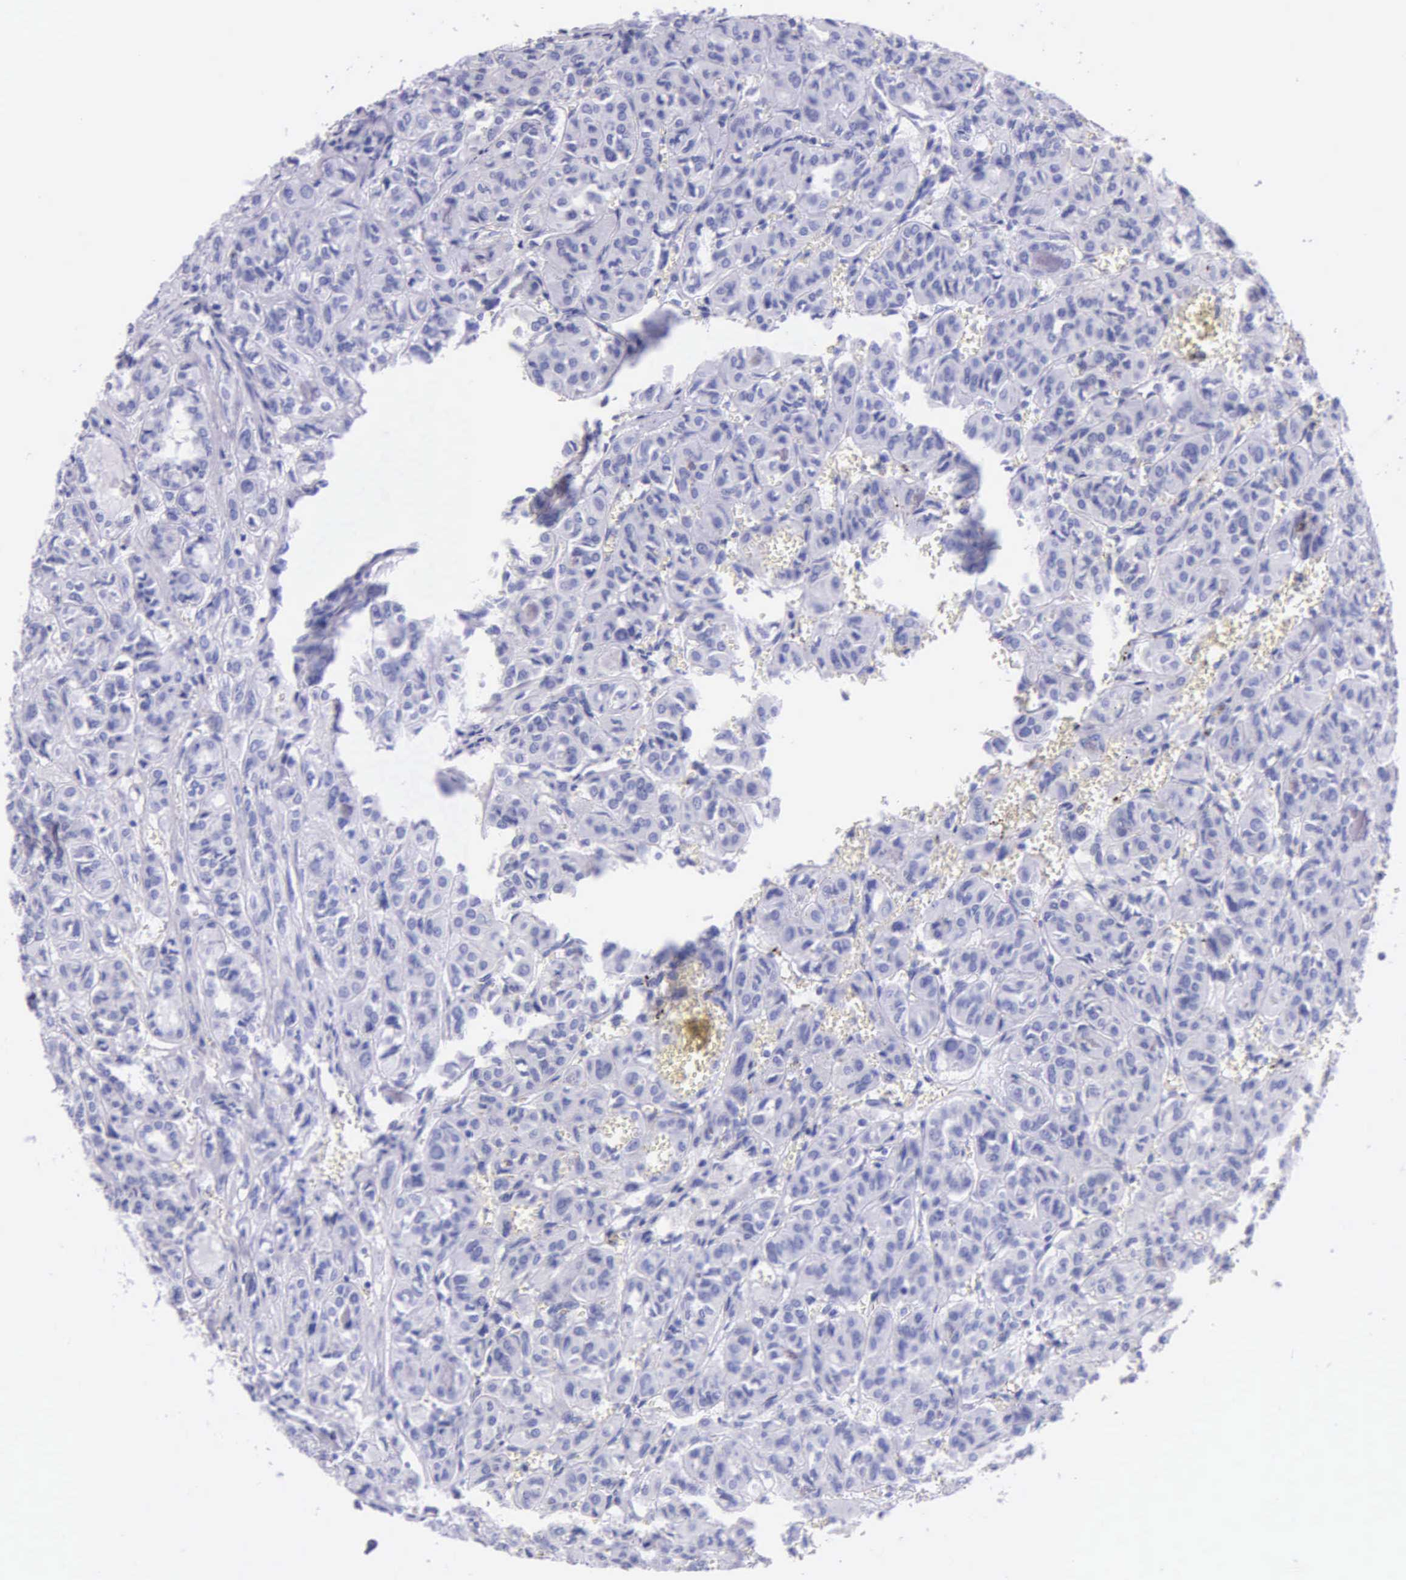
{"staining": {"intensity": "negative", "quantity": "none", "location": "none"}, "tissue": "thyroid cancer", "cell_type": "Tumor cells", "image_type": "cancer", "snomed": [{"axis": "morphology", "description": "Follicular adenoma carcinoma, NOS"}, {"axis": "topography", "description": "Thyroid gland"}], "caption": "IHC of human thyroid cancer (follicular adenoma carcinoma) exhibits no positivity in tumor cells.", "gene": "KLK3", "patient": {"sex": "female", "age": 71}}